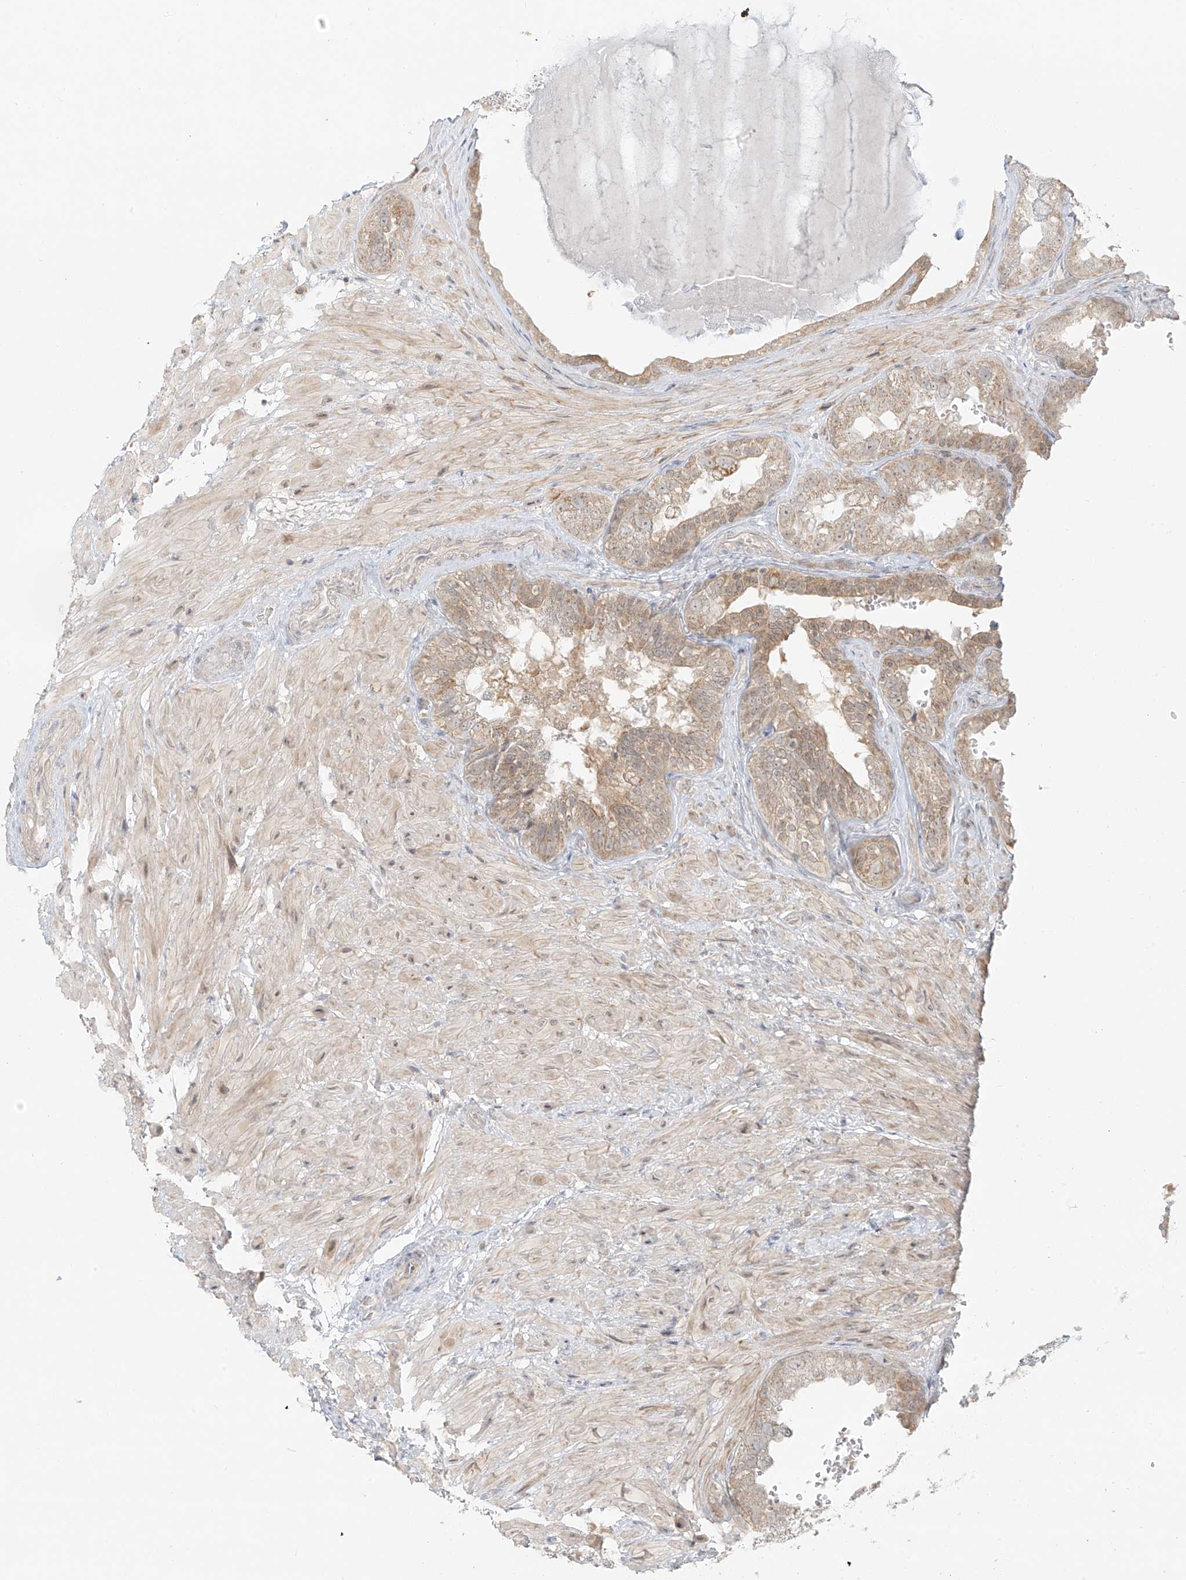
{"staining": {"intensity": "weak", "quantity": ">75%", "location": "cytoplasmic/membranous"}, "tissue": "seminal vesicle", "cell_type": "Glandular cells", "image_type": "normal", "snomed": [{"axis": "morphology", "description": "Normal tissue, NOS"}, {"axis": "topography", "description": "Seminal veicle"}, {"axis": "topography", "description": "Peripheral nerve tissue"}], "caption": "Glandular cells display weak cytoplasmic/membranous staining in about >75% of cells in unremarkable seminal vesicle. (brown staining indicates protein expression, while blue staining denotes nuclei).", "gene": "MIPEP", "patient": {"sex": "male", "age": 63}}